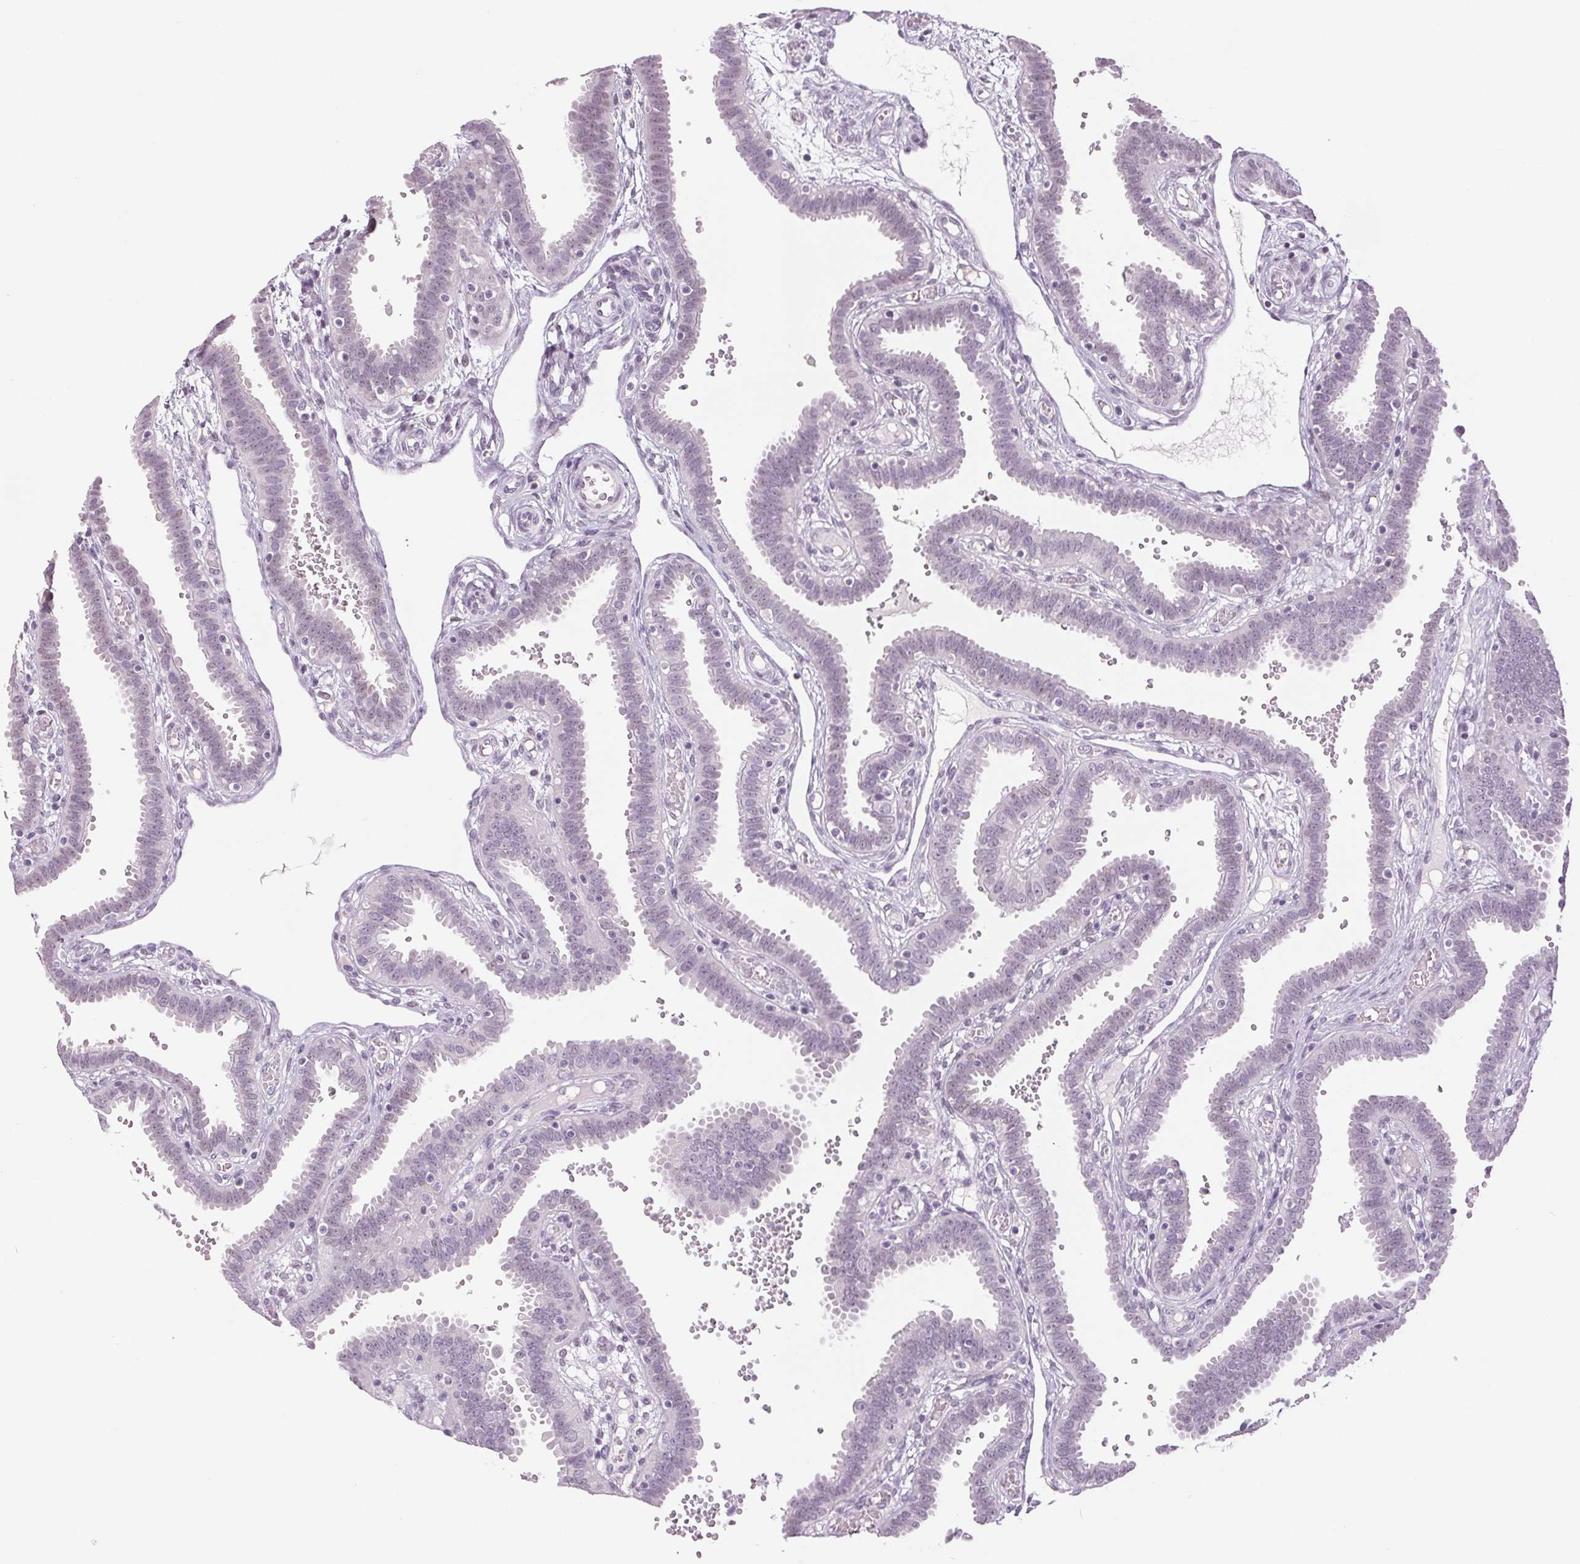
{"staining": {"intensity": "negative", "quantity": "none", "location": "none"}, "tissue": "fallopian tube", "cell_type": "Glandular cells", "image_type": "normal", "snomed": [{"axis": "morphology", "description": "Normal tissue, NOS"}, {"axis": "topography", "description": "Fallopian tube"}], "caption": "A high-resolution histopathology image shows IHC staining of benign fallopian tube, which displays no significant positivity in glandular cells.", "gene": "DNAJC6", "patient": {"sex": "female", "age": 37}}